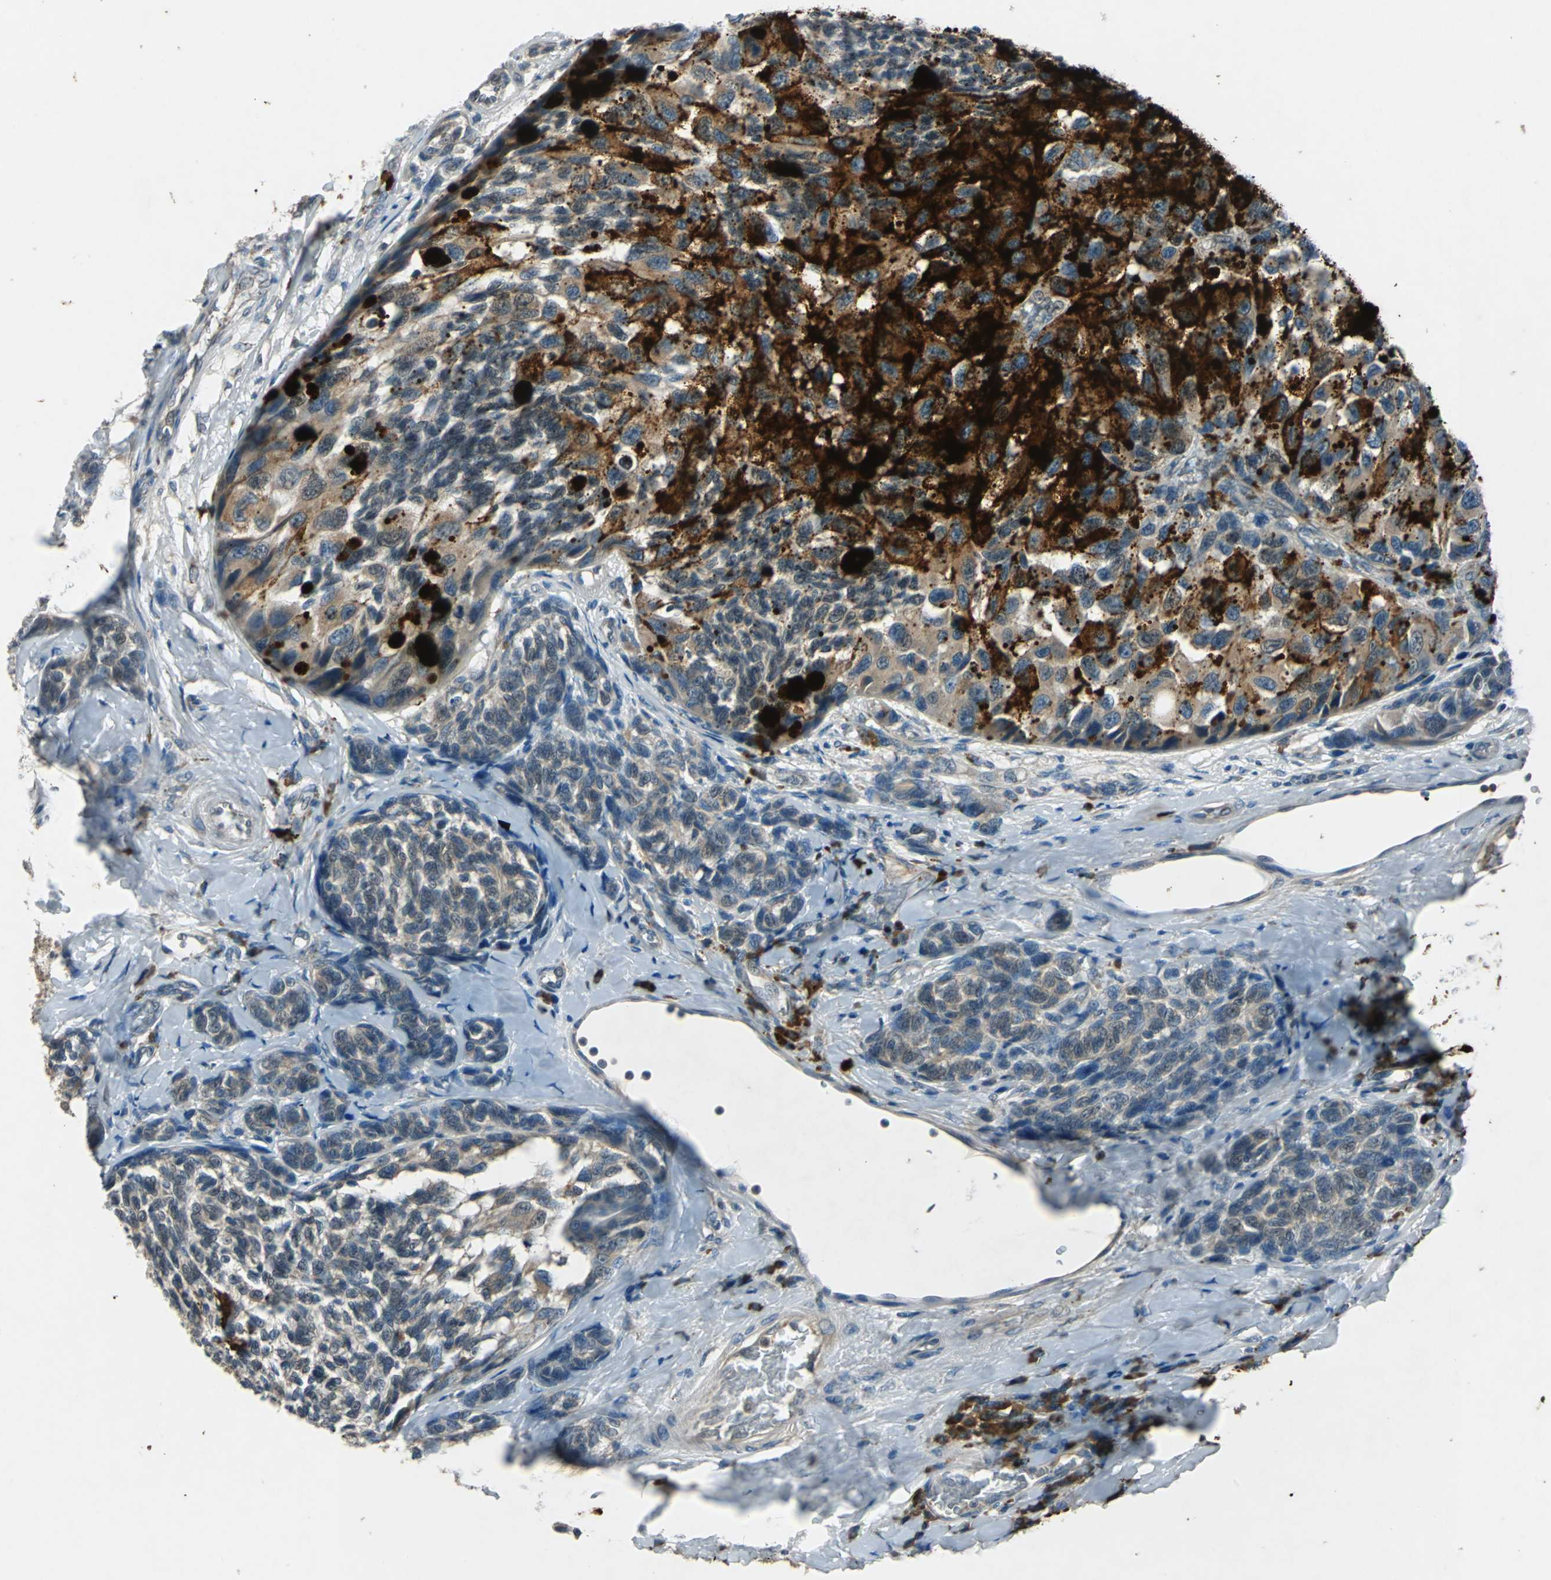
{"staining": {"intensity": "negative", "quantity": "none", "location": "none"}, "tissue": "melanoma", "cell_type": "Tumor cells", "image_type": "cancer", "snomed": [{"axis": "morphology", "description": "Malignant melanoma, NOS"}, {"axis": "topography", "description": "Skin"}], "caption": "The image exhibits no staining of tumor cells in malignant melanoma. (Brightfield microscopy of DAB (3,3'-diaminobenzidine) immunohistochemistry at high magnification).", "gene": "SLC2A13", "patient": {"sex": "female", "age": 73}}